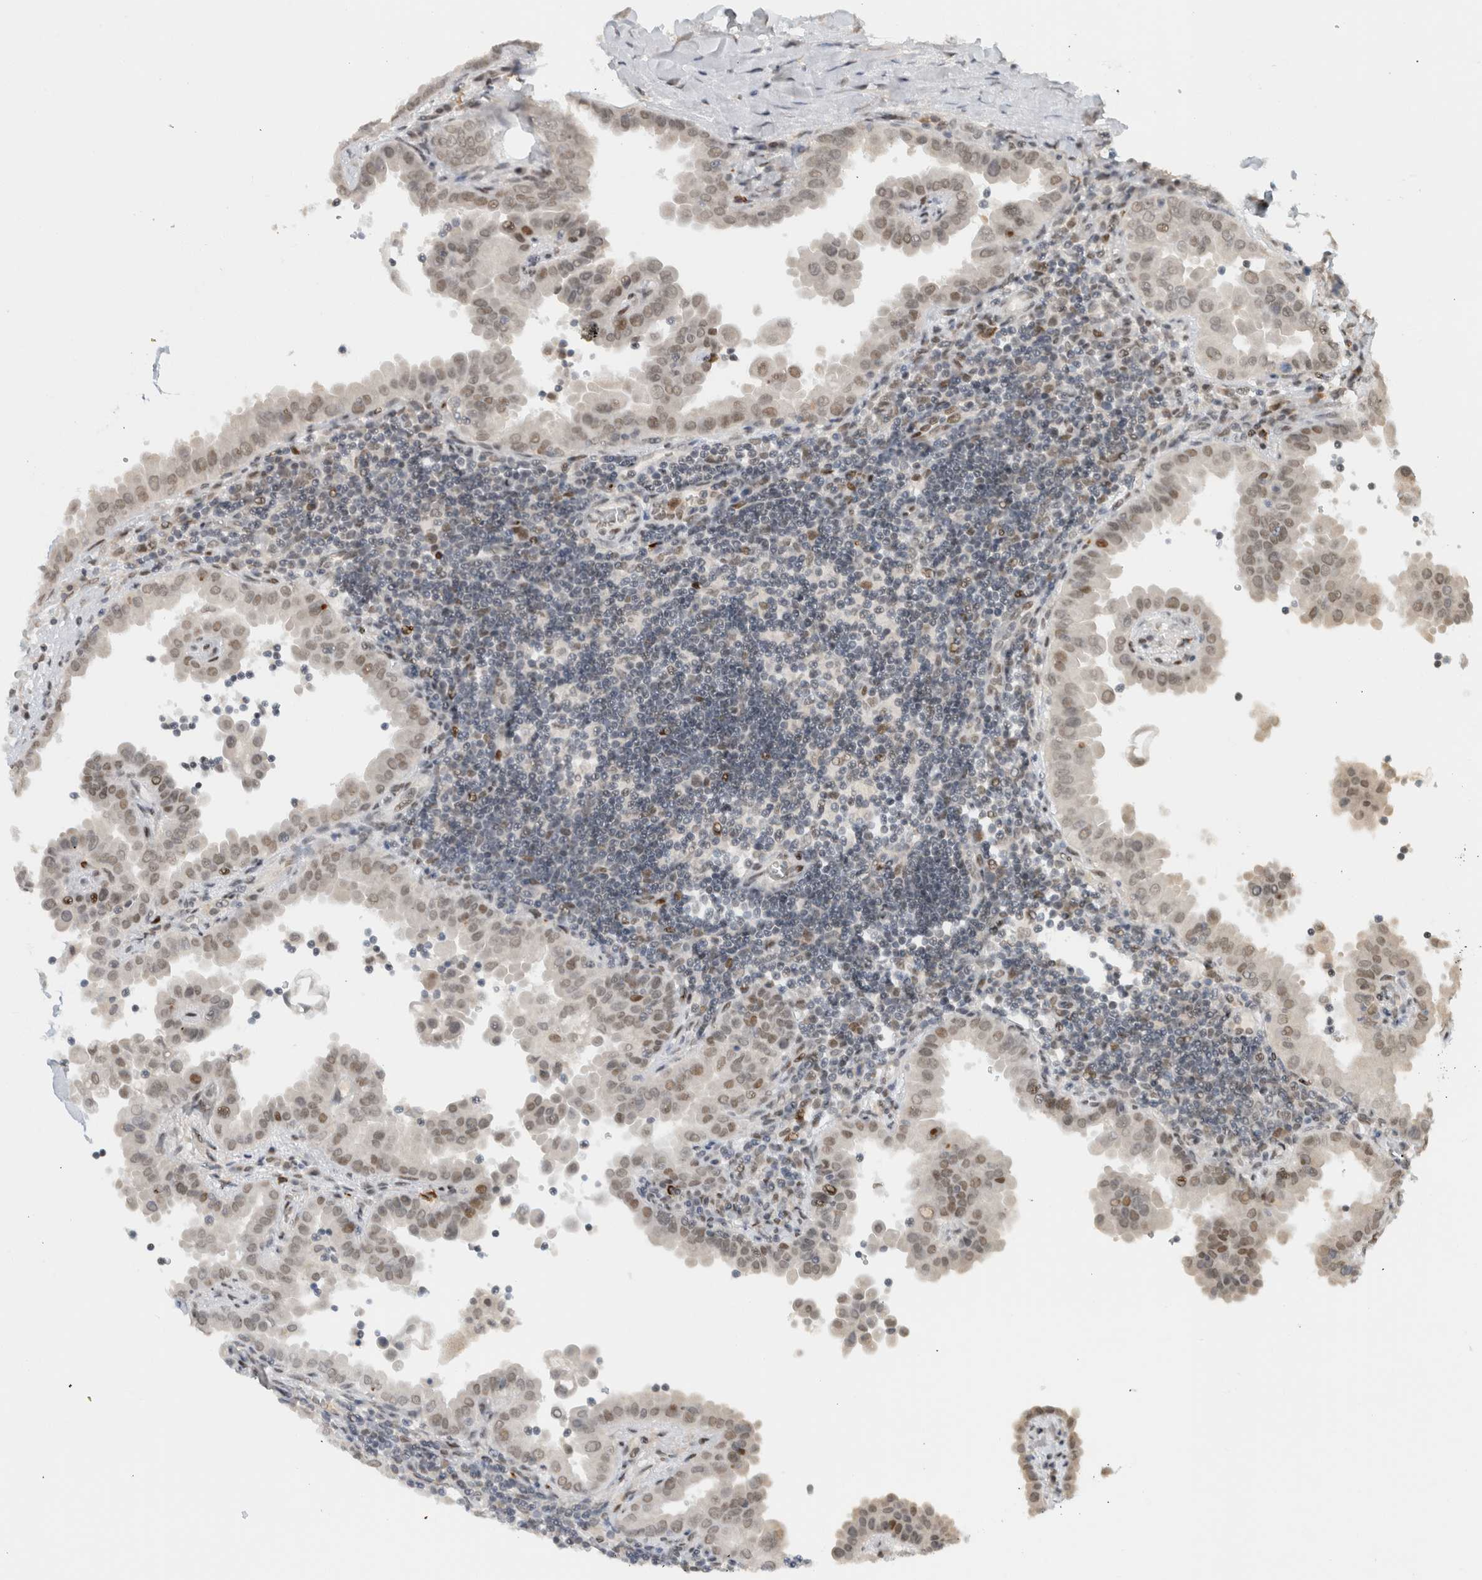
{"staining": {"intensity": "weak", "quantity": ">75%", "location": "nuclear"}, "tissue": "thyroid cancer", "cell_type": "Tumor cells", "image_type": "cancer", "snomed": [{"axis": "morphology", "description": "Papillary adenocarcinoma, NOS"}, {"axis": "topography", "description": "Thyroid gland"}], "caption": "Human thyroid cancer (papillary adenocarcinoma) stained for a protein (brown) reveals weak nuclear positive staining in about >75% of tumor cells.", "gene": "HNRNPR", "patient": {"sex": "male", "age": 33}}